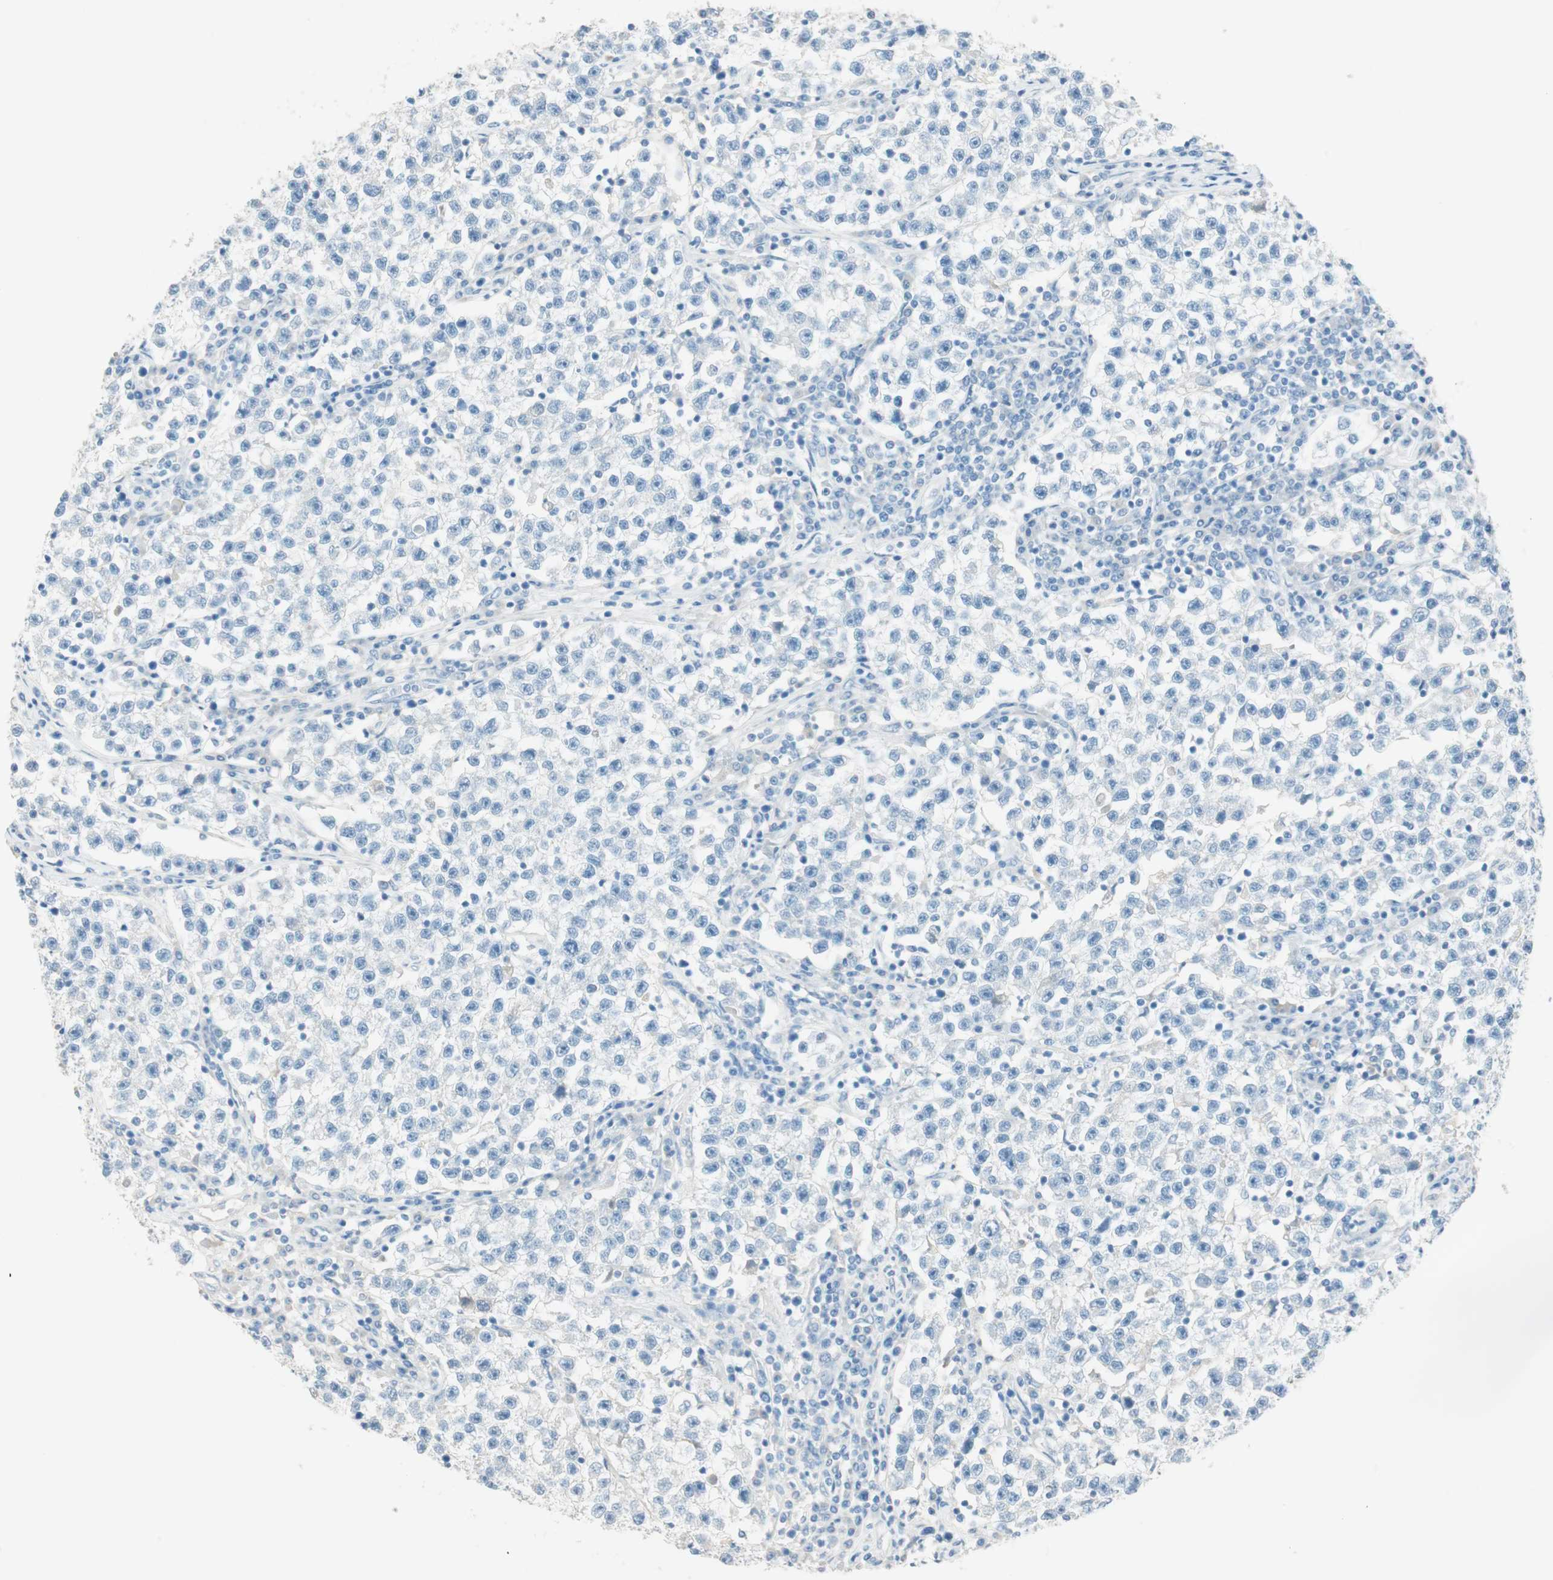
{"staining": {"intensity": "negative", "quantity": "none", "location": "none"}, "tissue": "testis cancer", "cell_type": "Tumor cells", "image_type": "cancer", "snomed": [{"axis": "morphology", "description": "Seminoma, NOS"}, {"axis": "topography", "description": "Testis"}], "caption": "This is a histopathology image of IHC staining of testis cancer, which shows no staining in tumor cells.", "gene": "HPGD", "patient": {"sex": "male", "age": 22}}